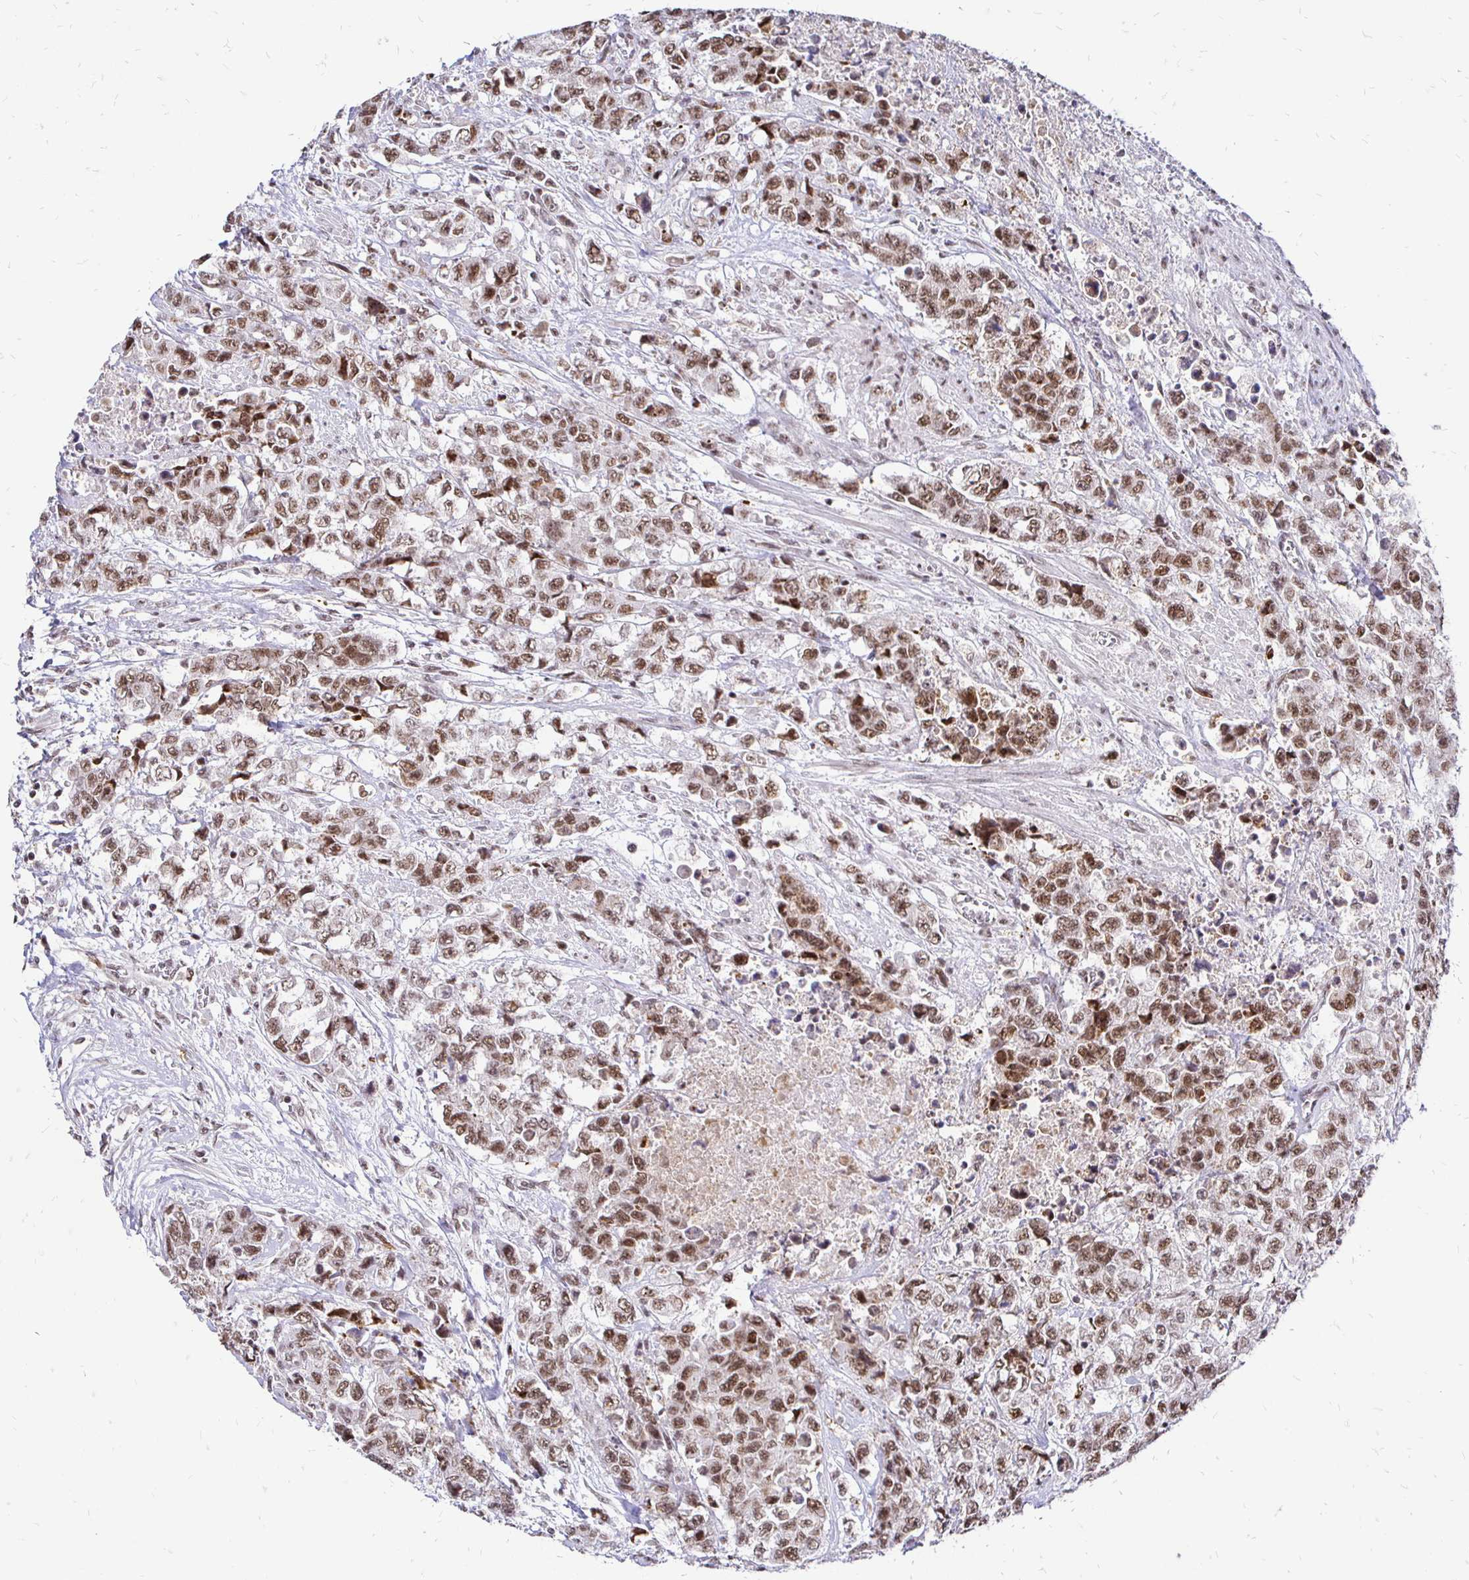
{"staining": {"intensity": "moderate", "quantity": ">75%", "location": "nuclear"}, "tissue": "urothelial cancer", "cell_type": "Tumor cells", "image_type": "cancer", "snomed": [{"axis": "morphology", "description": "Urothelial carcinoma, High grade"}, {"axis": "topography", "description": "Urinary bladder"}], "caption": "Immunohistochemistry (DAB (3,3'-diaminobenzidine)) staining of human urothelial cancer shows moderate nuclear protein staining in about >75% of tumor cells.", "gene": "SIN3A", "patient": {"sex": "female", "age": 78}}